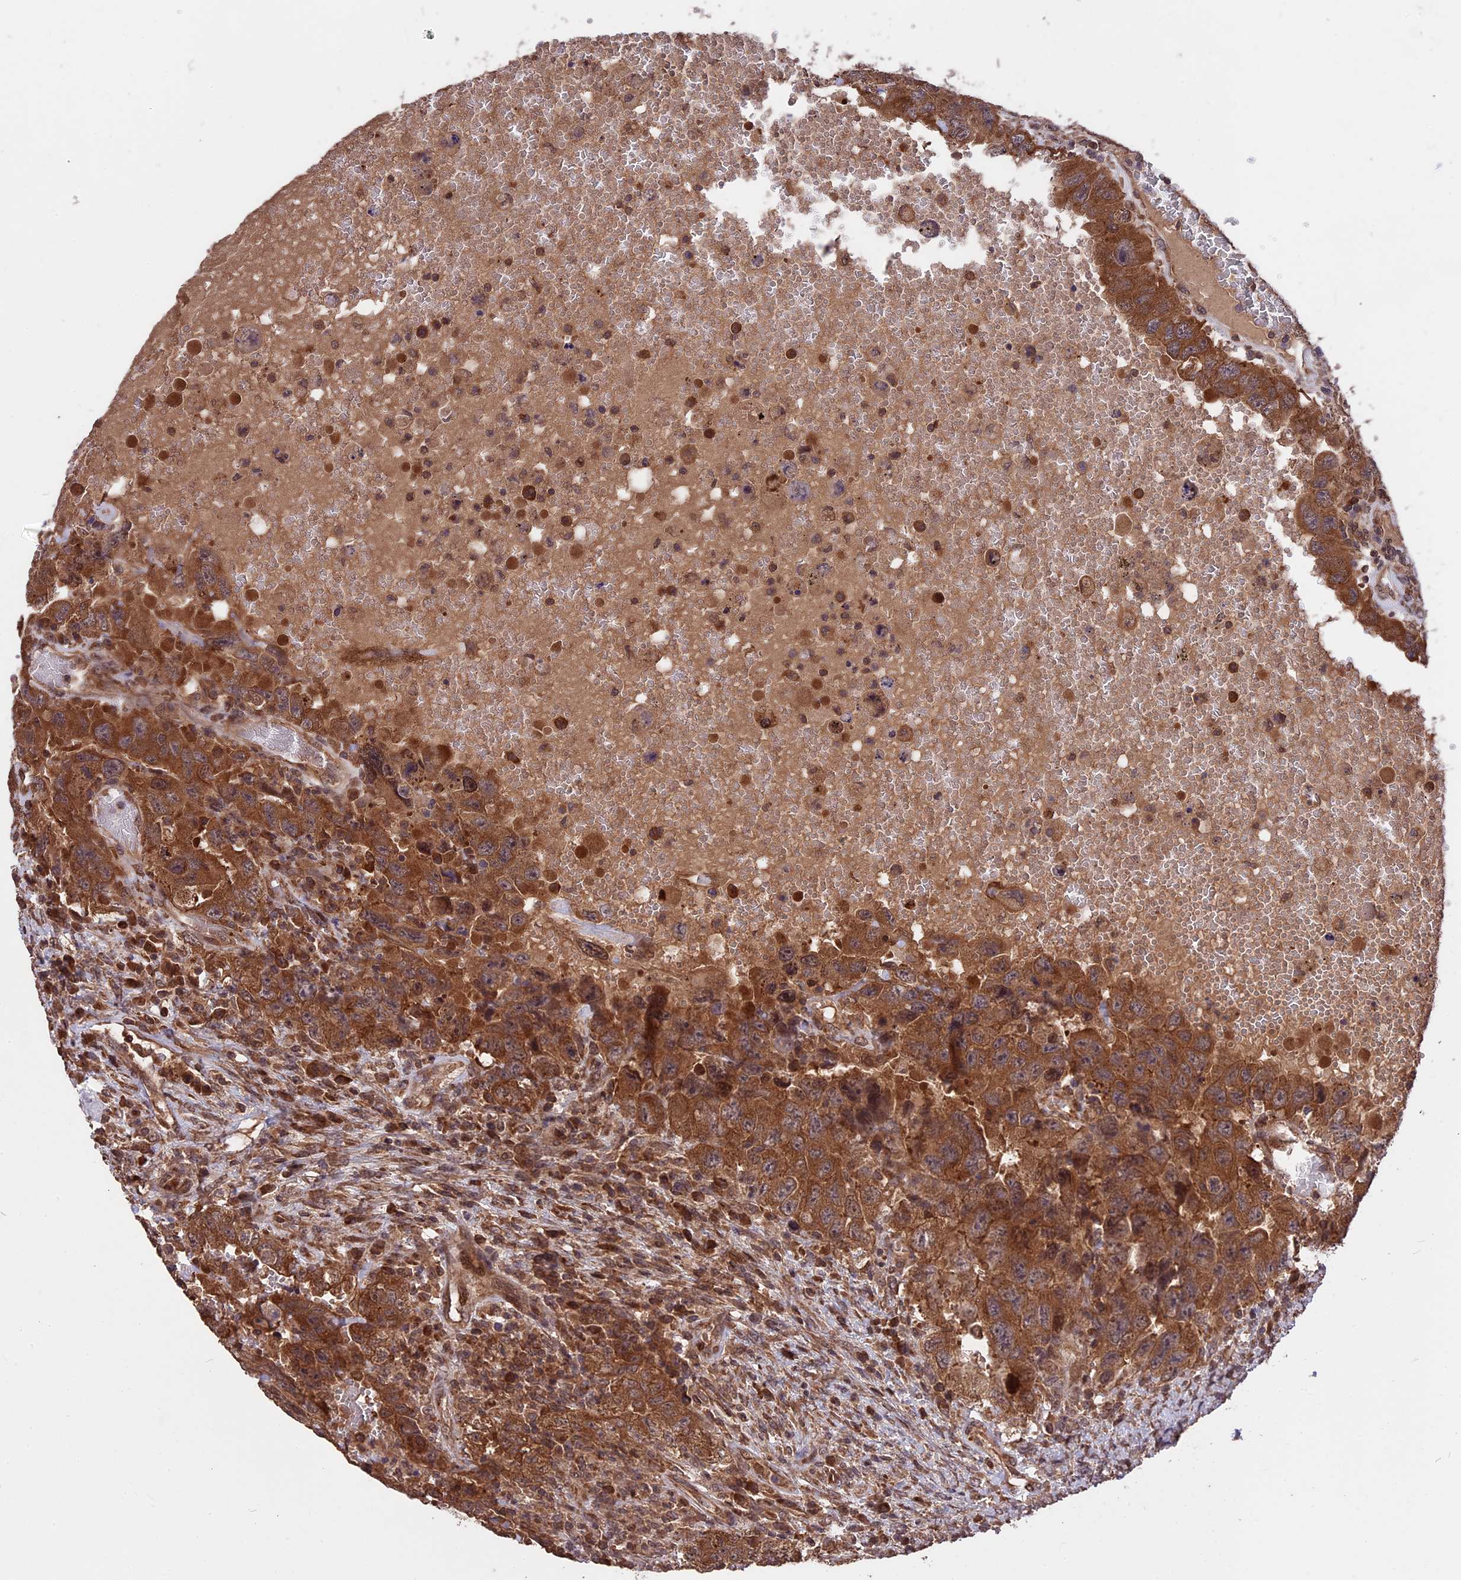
{"staining": {"intensity": "strong", "quantity": ">75%", "location": "cytoplasmic/membranous"}, "tissue": "testis cancer", "cell_type": "Tumor cells", "image_type": "cancer", "snomed": [{"axis": "morphology", "description": "Carcinoma, Embryonal, NOS"}, {"axis": "topography", "description": "Testis"}], "caption": "A photomicrograph of testis embryonal carcinoma stained for a protein demonstrates strong cytoplasmic/membranous brown staining in tumor cells.", "gene": "ZNF598", "patient": {"sex": "male", "age": 26}}